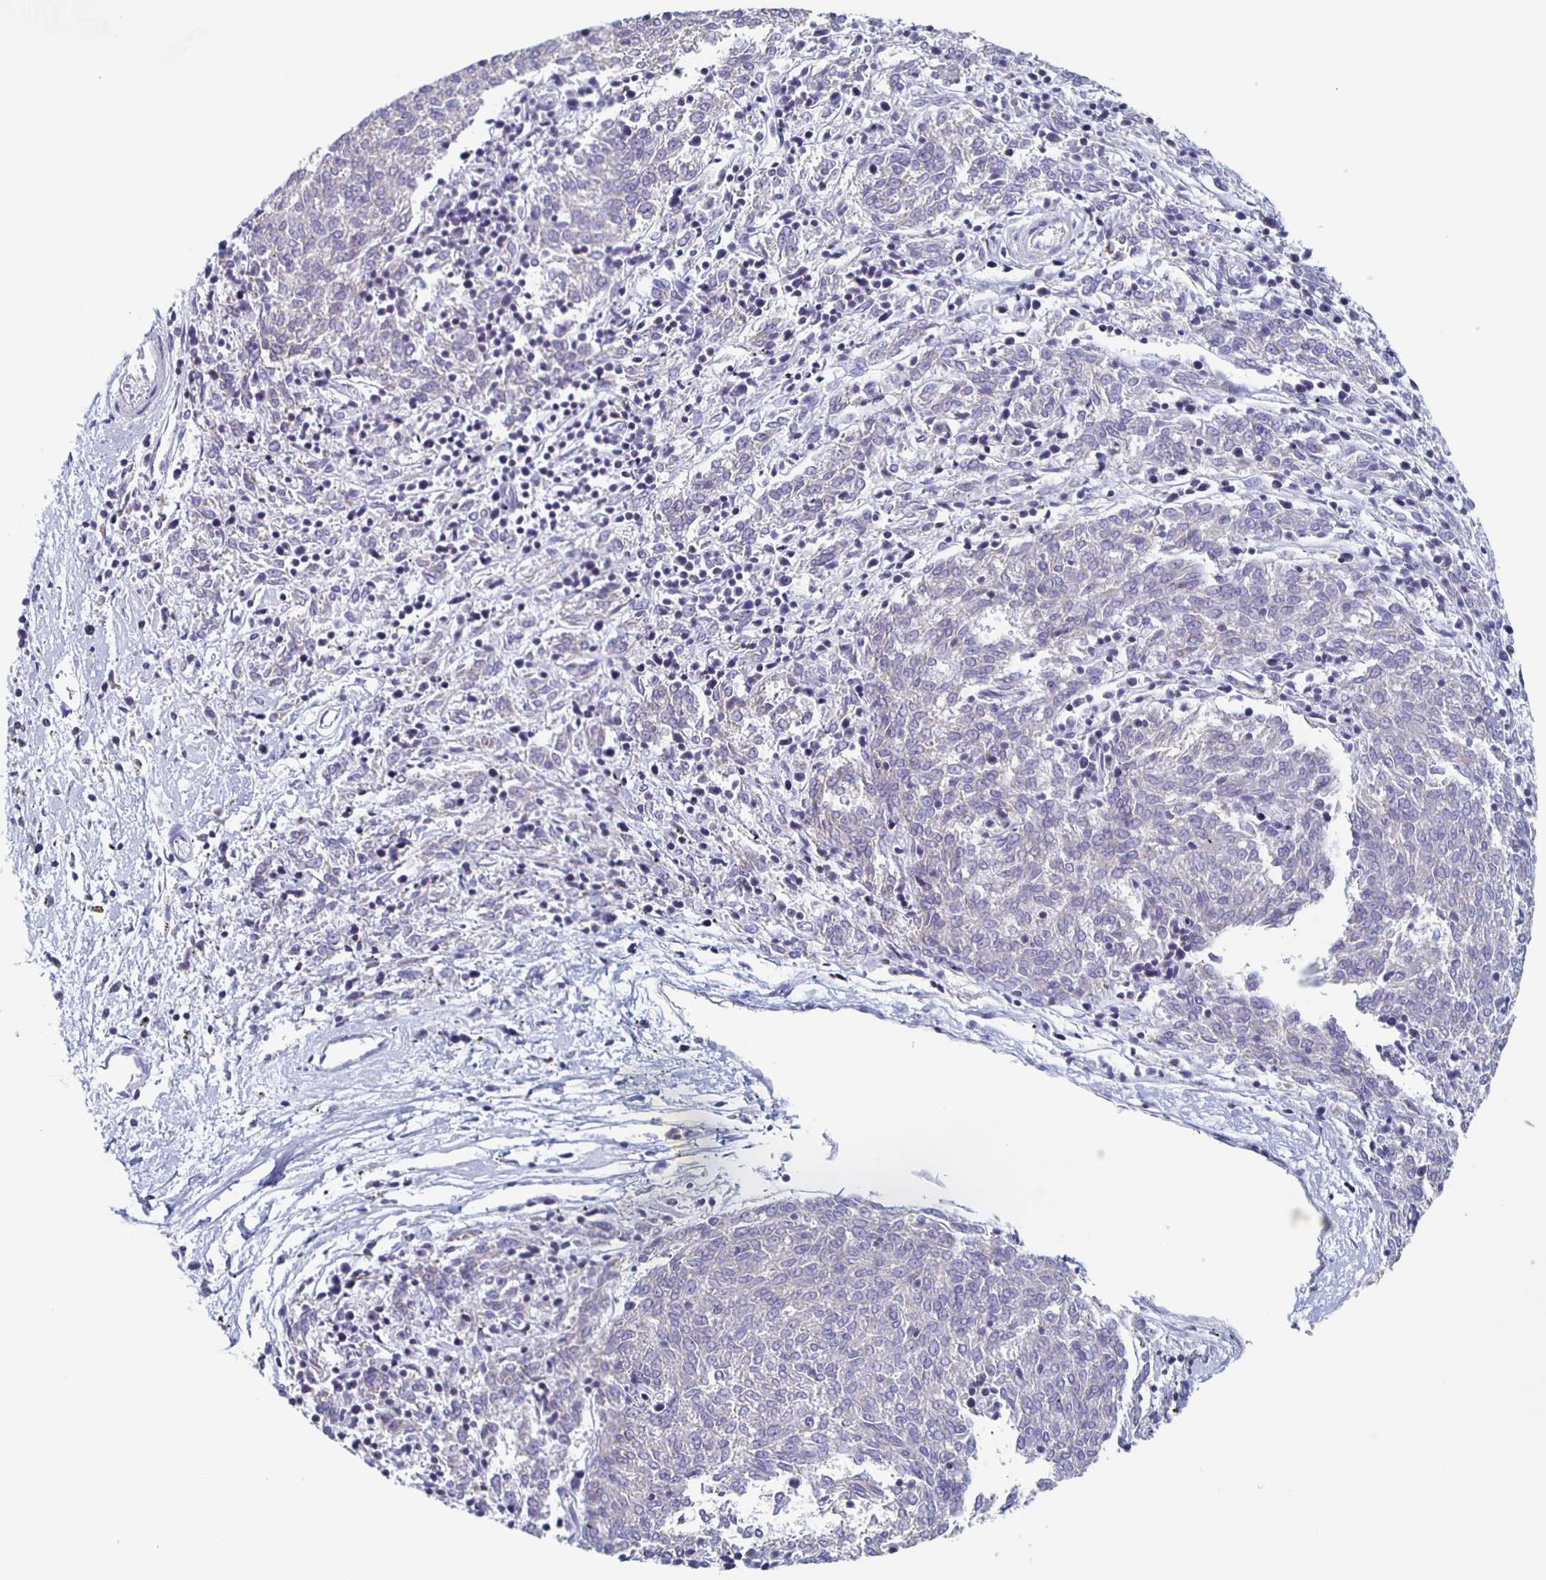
{"staining": {"intensity": "negative", "quantity": "none", "location": "none"}, "tissue": "melanoma", "cell_type": "Tumor cells", "image_type": "cancer", "snomed": [{"axis": "morphology", "description": "Malignant melanoma, NOS"}, {"axis": "topography", "description": "Skin"}], "caption": "Tumor cells show no significant staining in malignant melanoma.", "gene": "FGA", "patient": {"sex": "female", "age": 72}}